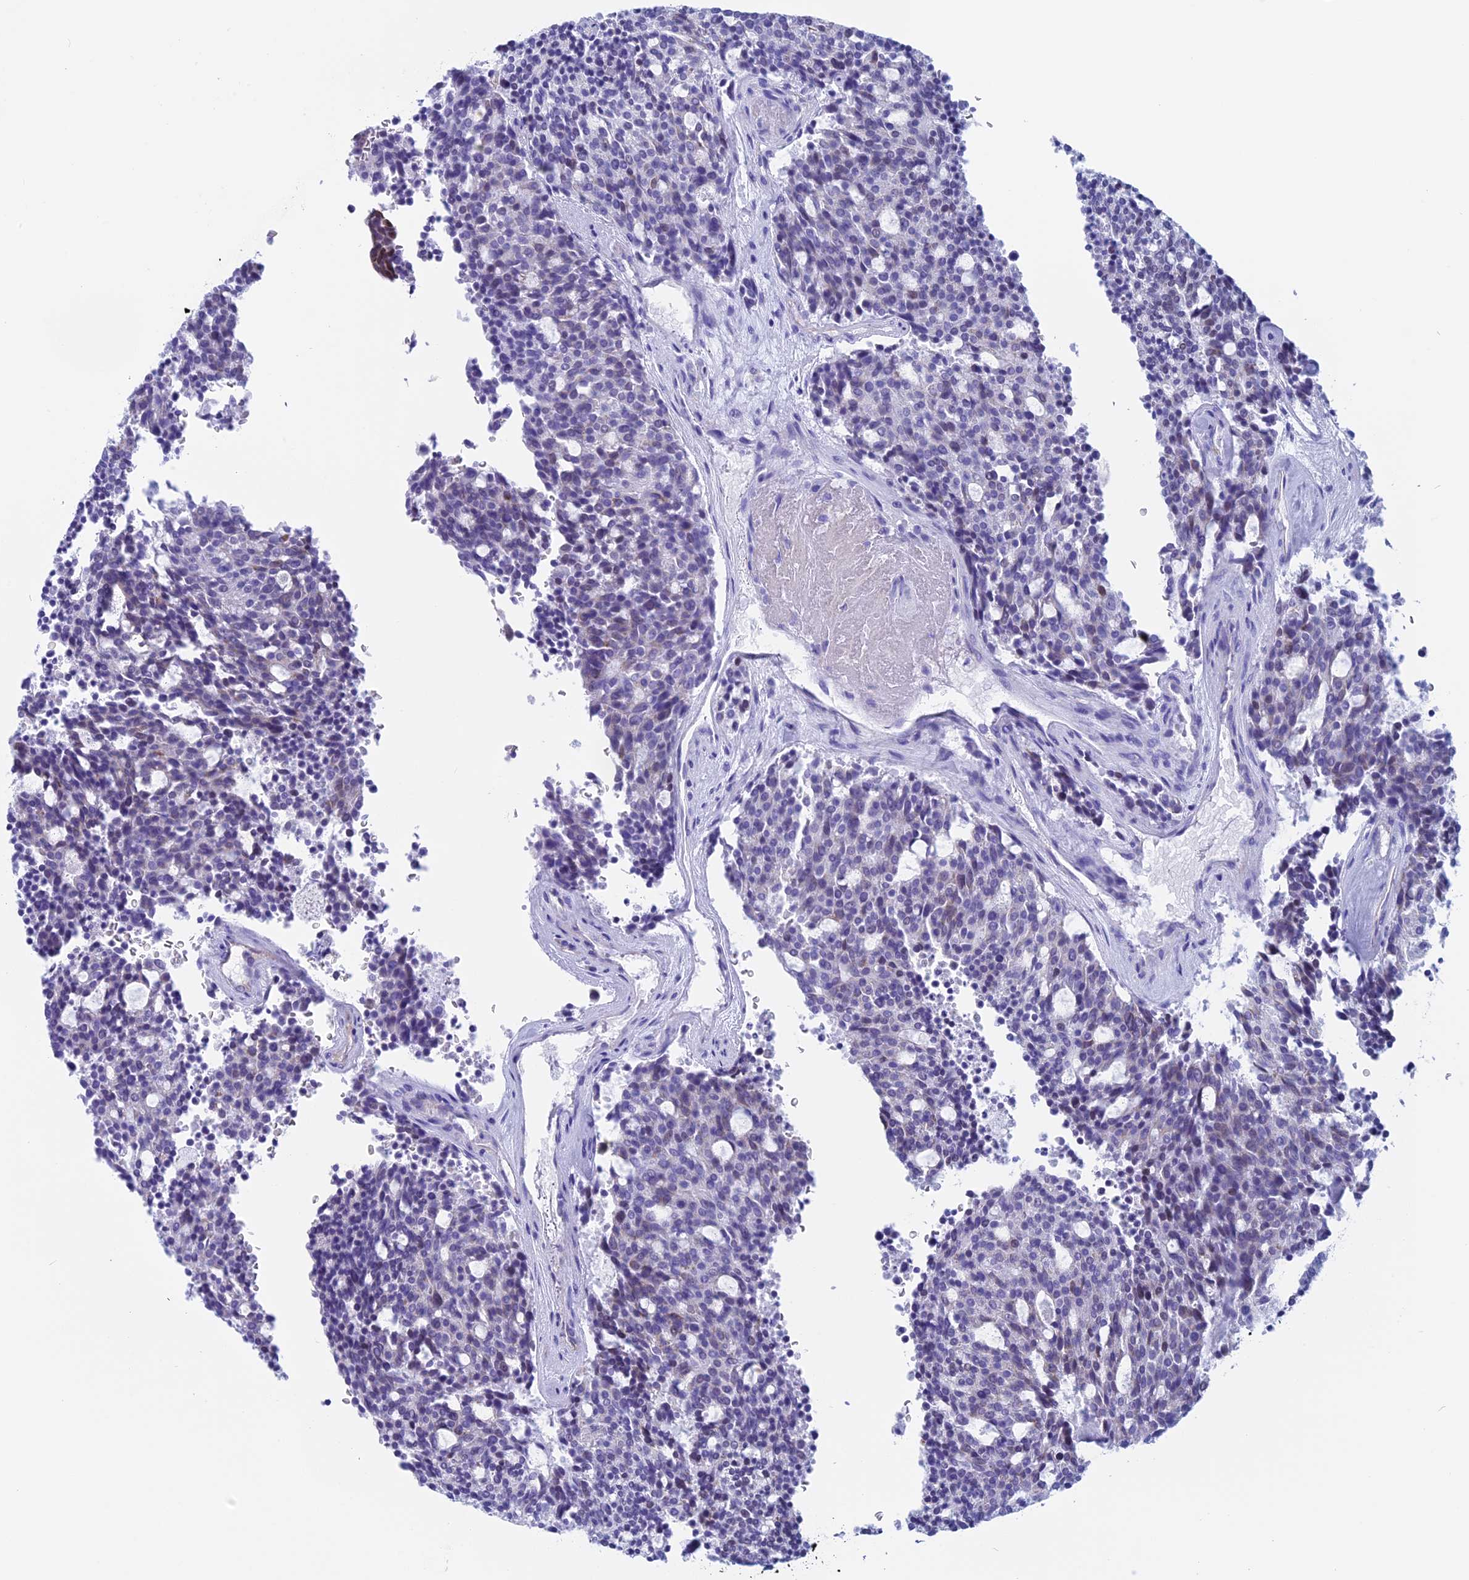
{"staining": {"intensity": "negative", "quantity": "none", "location": "none"}, "tissue": "carcinoid", "cell_type": "Tumor cells", "image_type": "cancer", "snomed": [{"axis": "morphology", "description": "Carcinoid, malignant, NOS"}, {"axis": "topography", "description": "Pancreas"}], "caption": "Tumor cells are negative for protein expression in human carcinoid.", "gene": "FAM169A", "patient": {"sex": "female", "age": 54}}